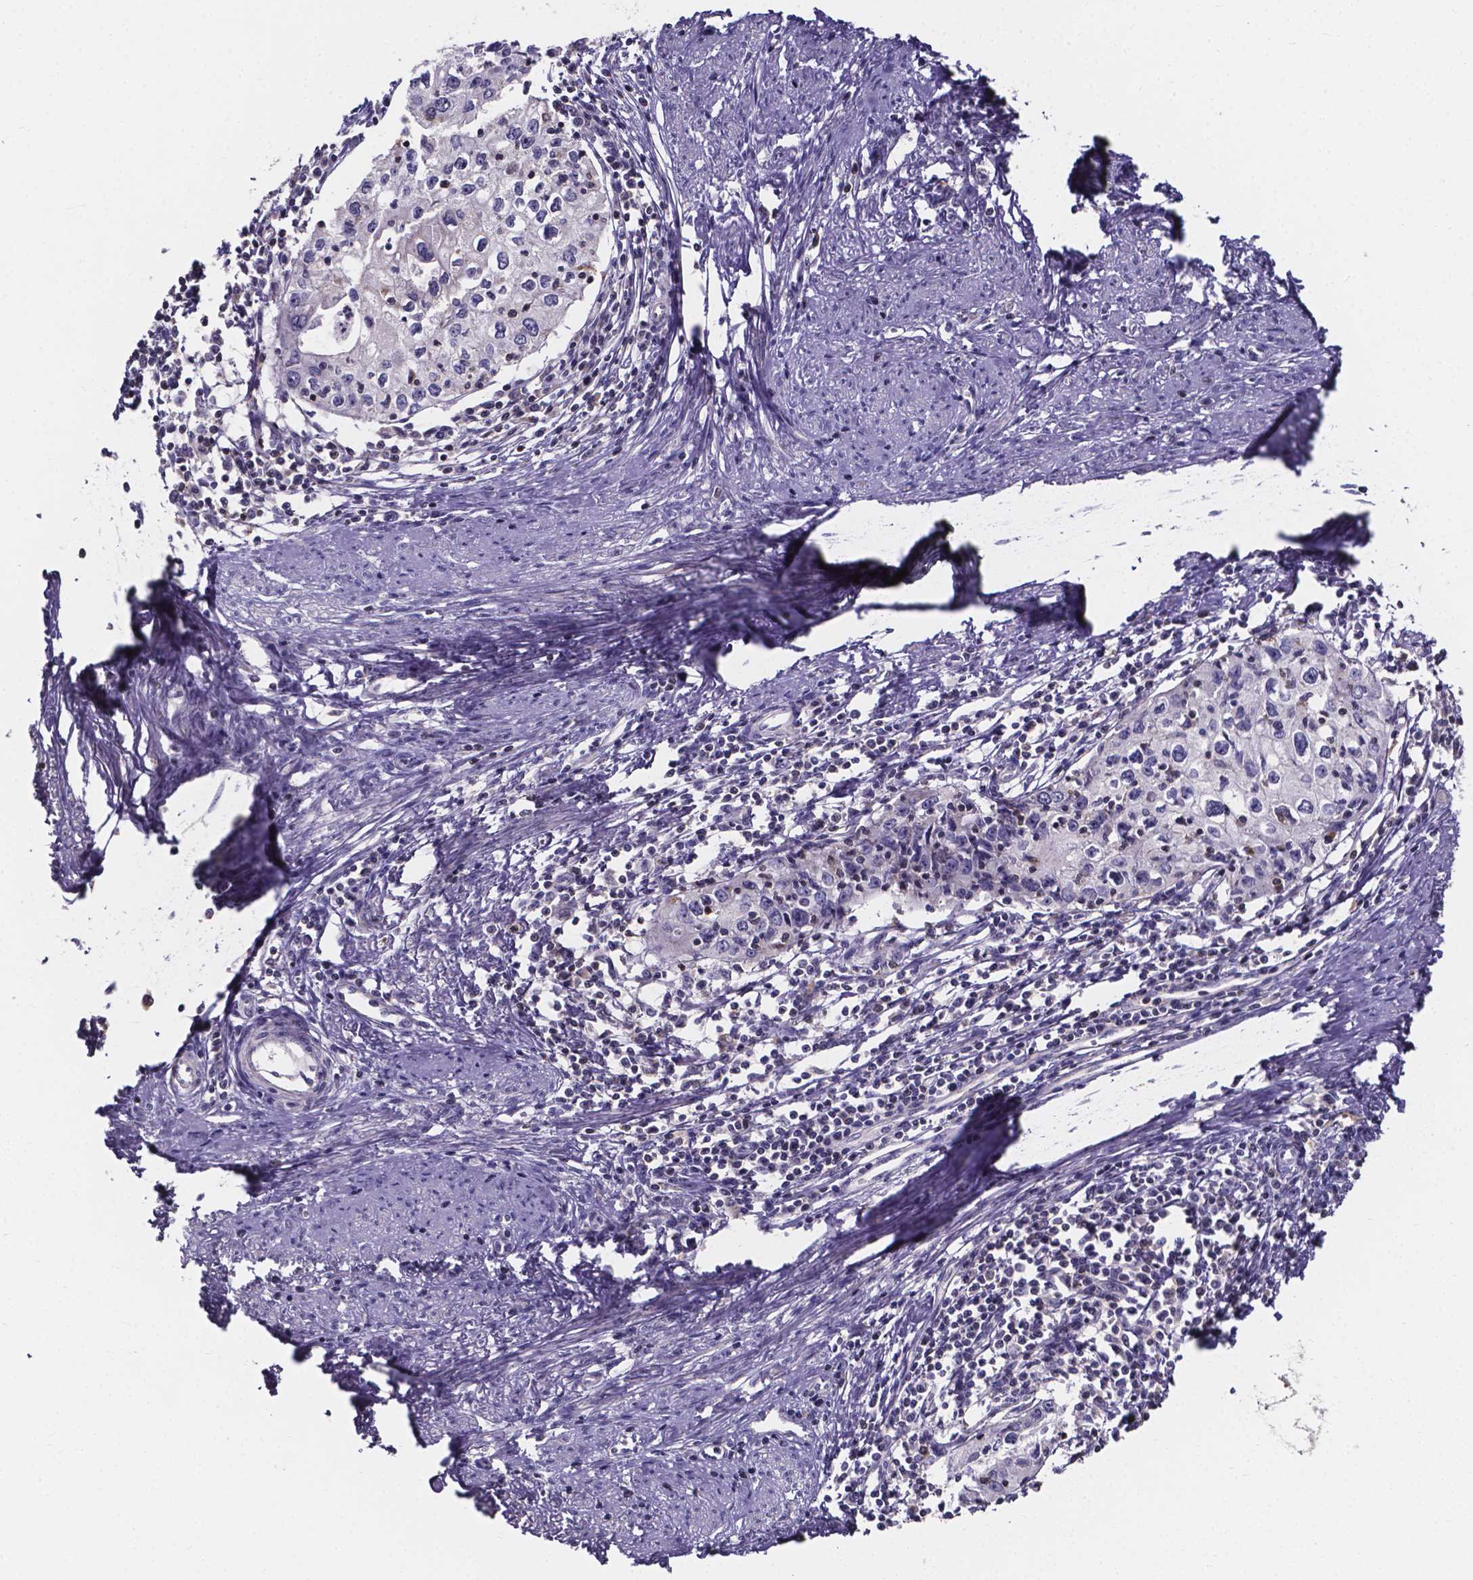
{"staining": {"intensity": "negative", "quantity": "none", "location": "none"}, "tissue": "cervical cancer", "cell_type": "Tumor cells", "image_type": "cancer", "snomed": [{"axis": "morphology", "description": "Squamous cell carcinoma, NOS"}, {"axis": "topography", "description": "Cervix"}], "caption": "Immunohistochemistry micrograph of neoplastic tissue: cervical cancer stained with DAB displays no significant protein staining in tumor cells. (DAB (3,3'-diaminobenzidine) immunohistochemistry with hematoxylin counter stain).", "gene": "THEMIS", "patient": {"sex": "female", "age": 40}}